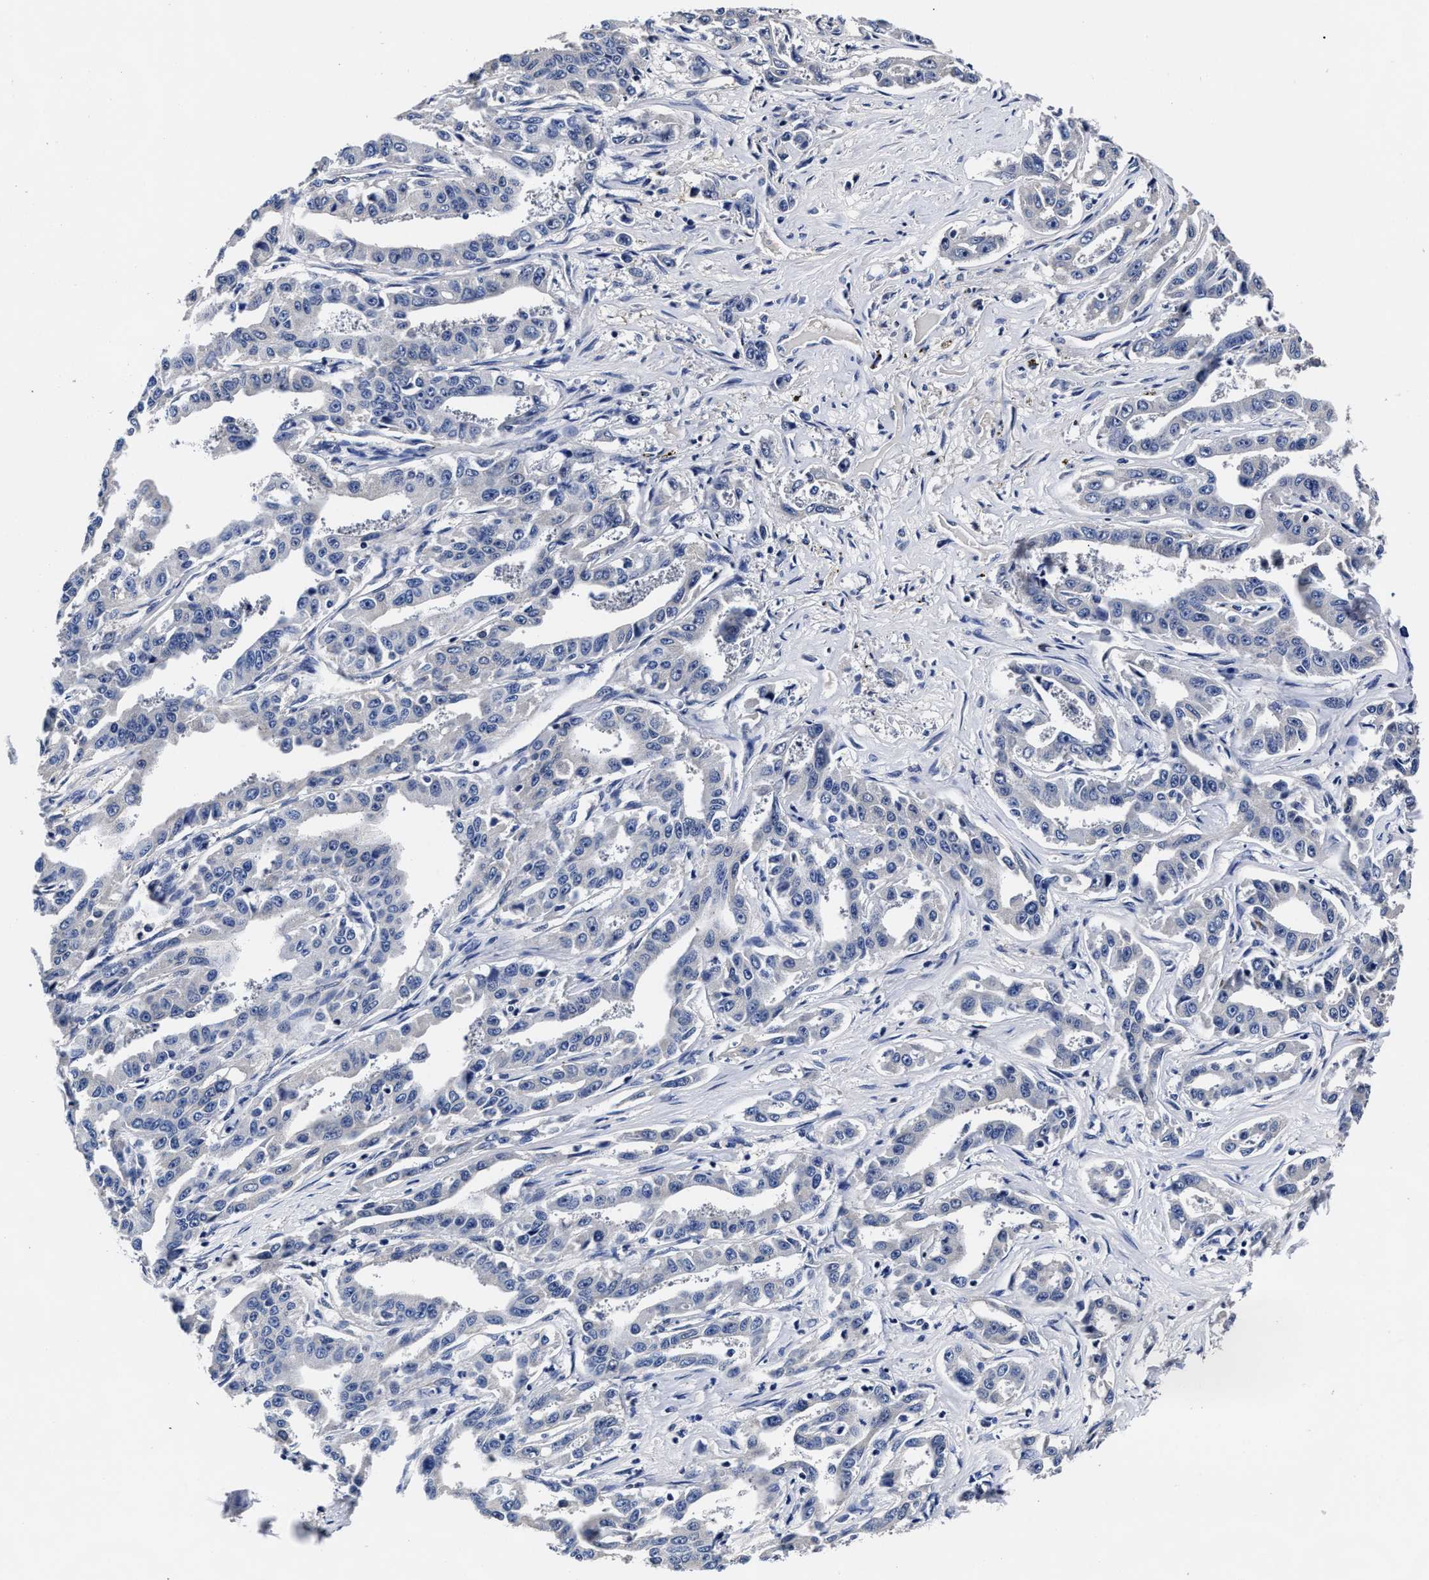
{"staining": {"intensity": "negative", "quantity": "none", "location": "none"}, "tissue": "liver cancer", "cell_type": "Tumor cells", "image_type": "cancer", "snomed": [{"axis": "morphology", "description": "Cholangiocarcinoma"}, {"axis": "topography", "description": "Liver"}], "caption": "Protein analysis of liver cancer shows no significant expression in tumor cells.", "gene": "OLFML2A", "patient": {"sex": "male", "age": 59}}